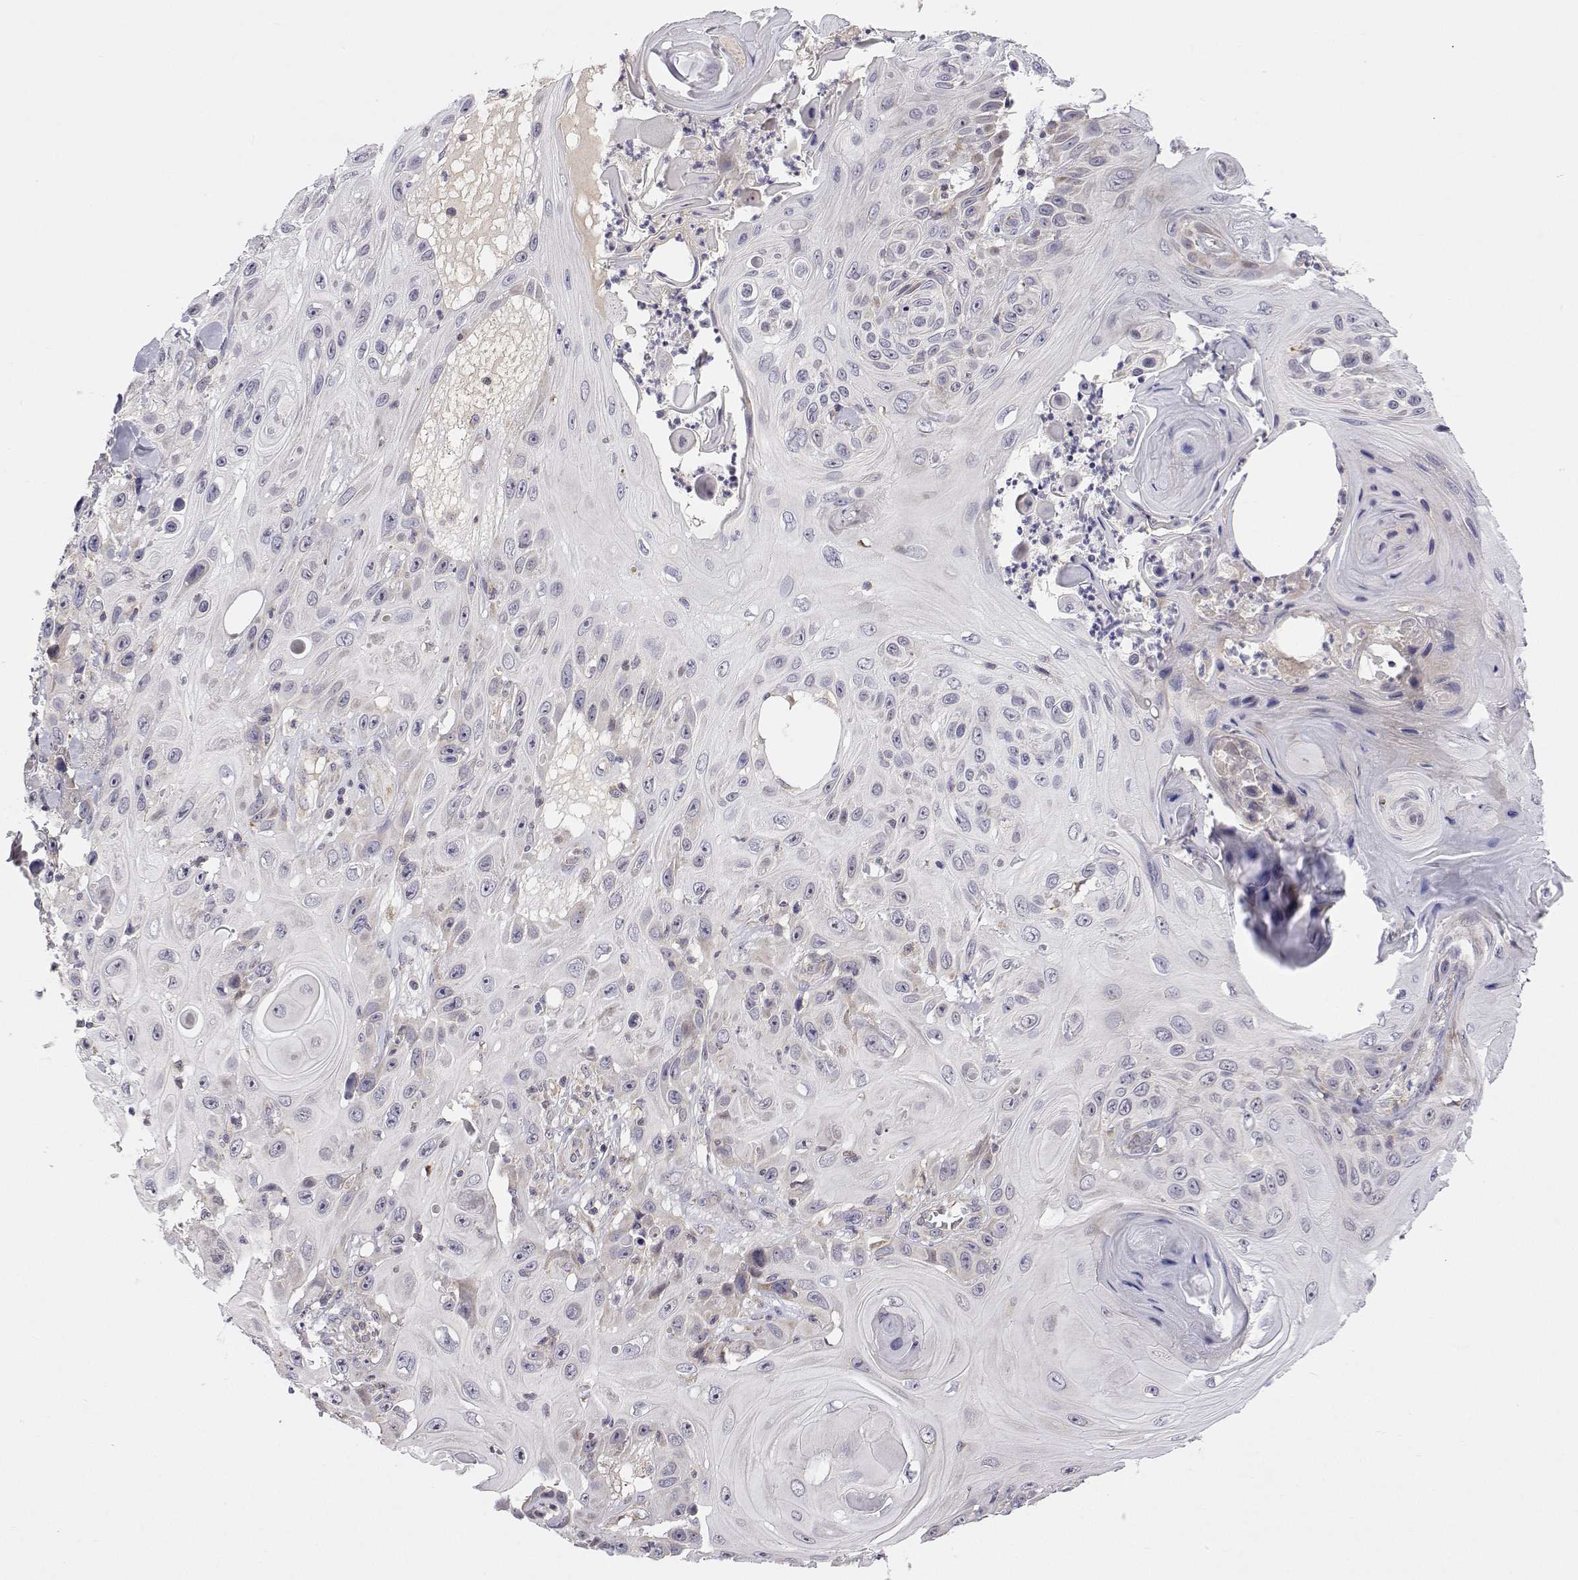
{"staining": {"intensity": "negative", "quantity": "none", "location": "none"}, "tissue": "skin cancer", "cell_type": "Tumor cells", "image_type": "cancer", "snomed": [{"axis": "morphology", "description": "Squamous cell carcinoma, NOS"}, {"axis": "topography", "description": "Skin"}], "caption": "An immunohistochemistry micrograph of skin squamous cell carcinoma is shown. There is no staining in tumor cells of skin squamous cell carcinoma.", "gene": "MRPL3", "patient": {"sex": "male", "age": 82}}